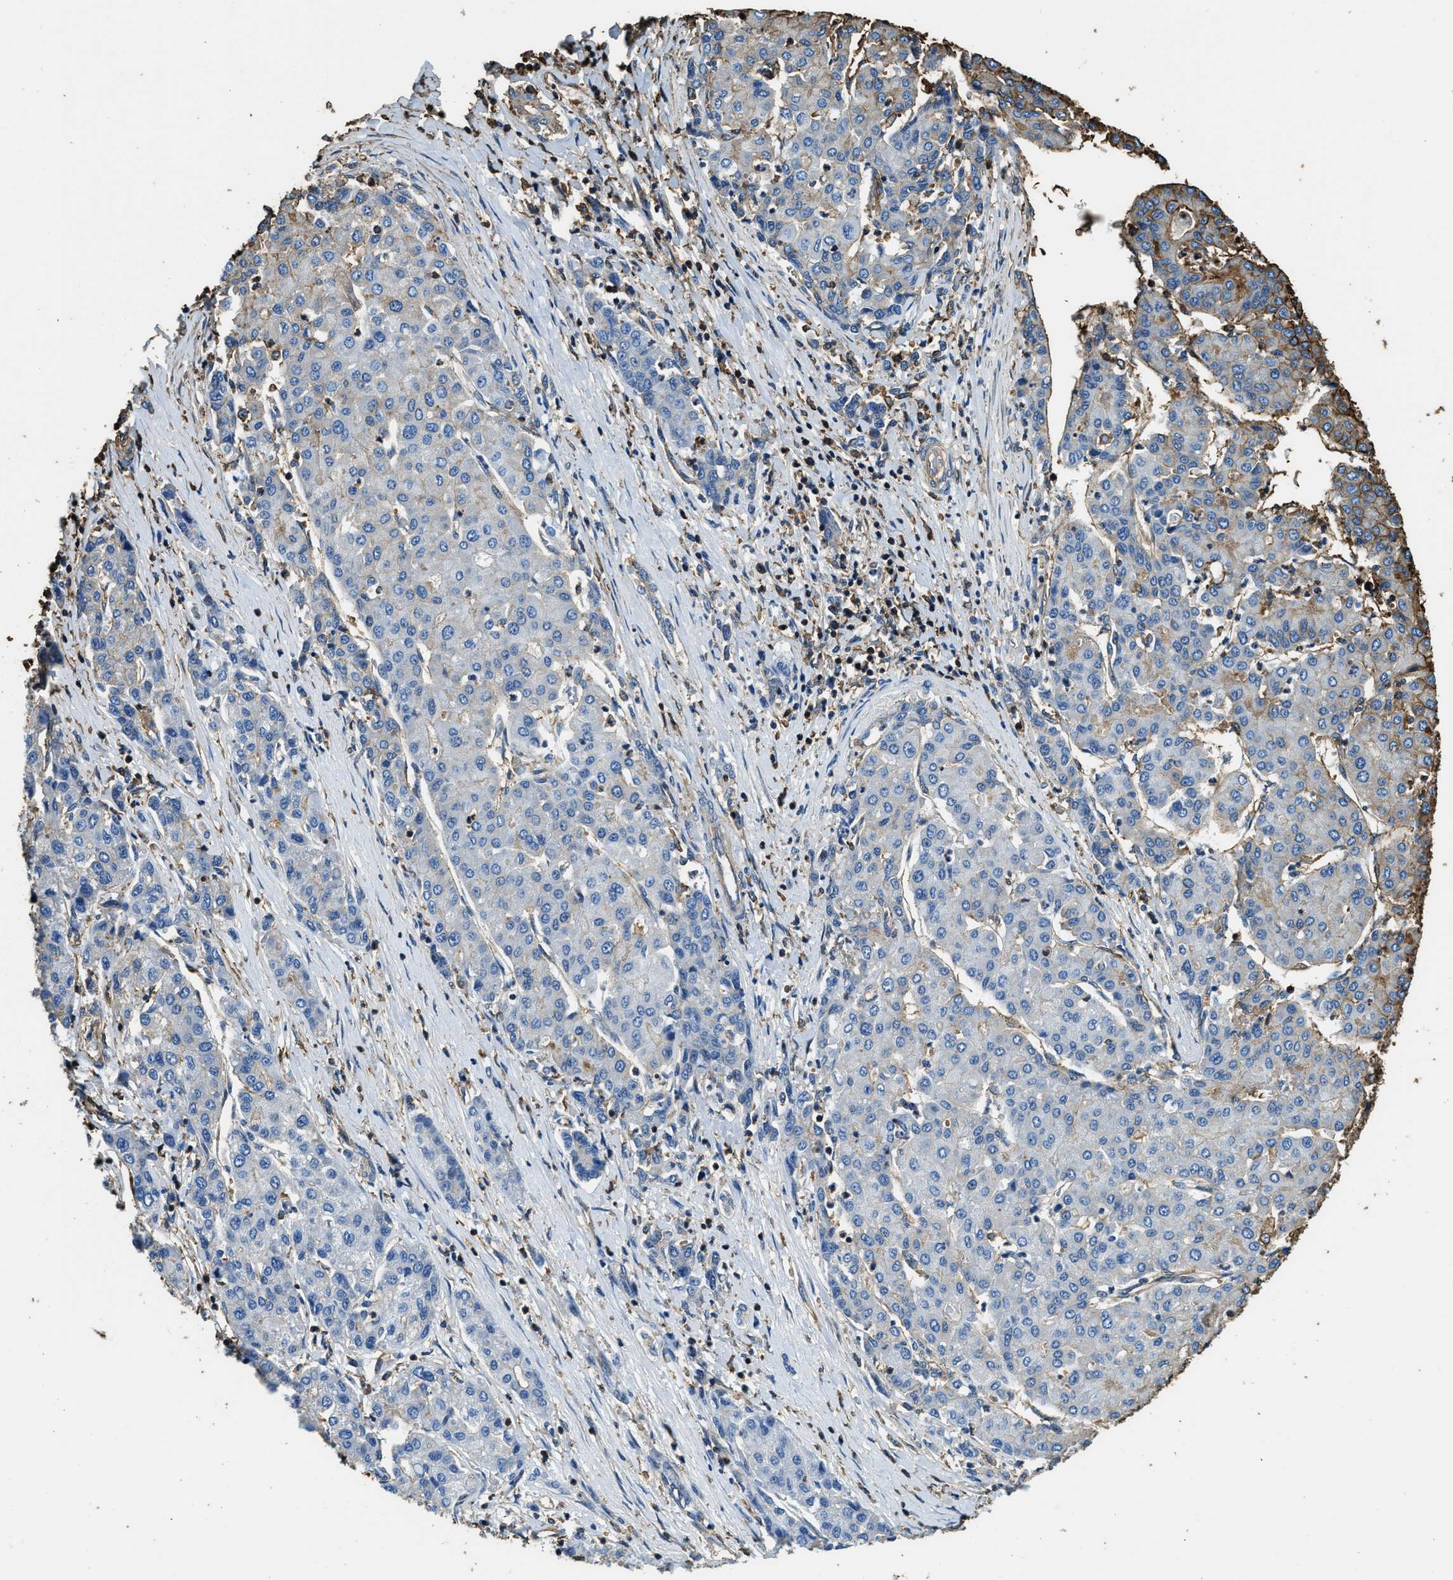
{"staining": {"intensity": "negative", "quantity": "none", "location": "none"}, "tissue": "liver cancer", "cell_type": "Tumor cells", "image_type": "cancer", "snomed": [{"axis": "morphology", "description": "Carcinoma, Hepatocellular, NOS"}, {"axis": "topography", "description": "Liver"}], "caption": "There is no significant staining in tumor cells of hepatocellular carcinoma (liver). Nuclei are stained in blue.", "gene": "ACCS", "patient": {"sex": "male", "age": 65}}